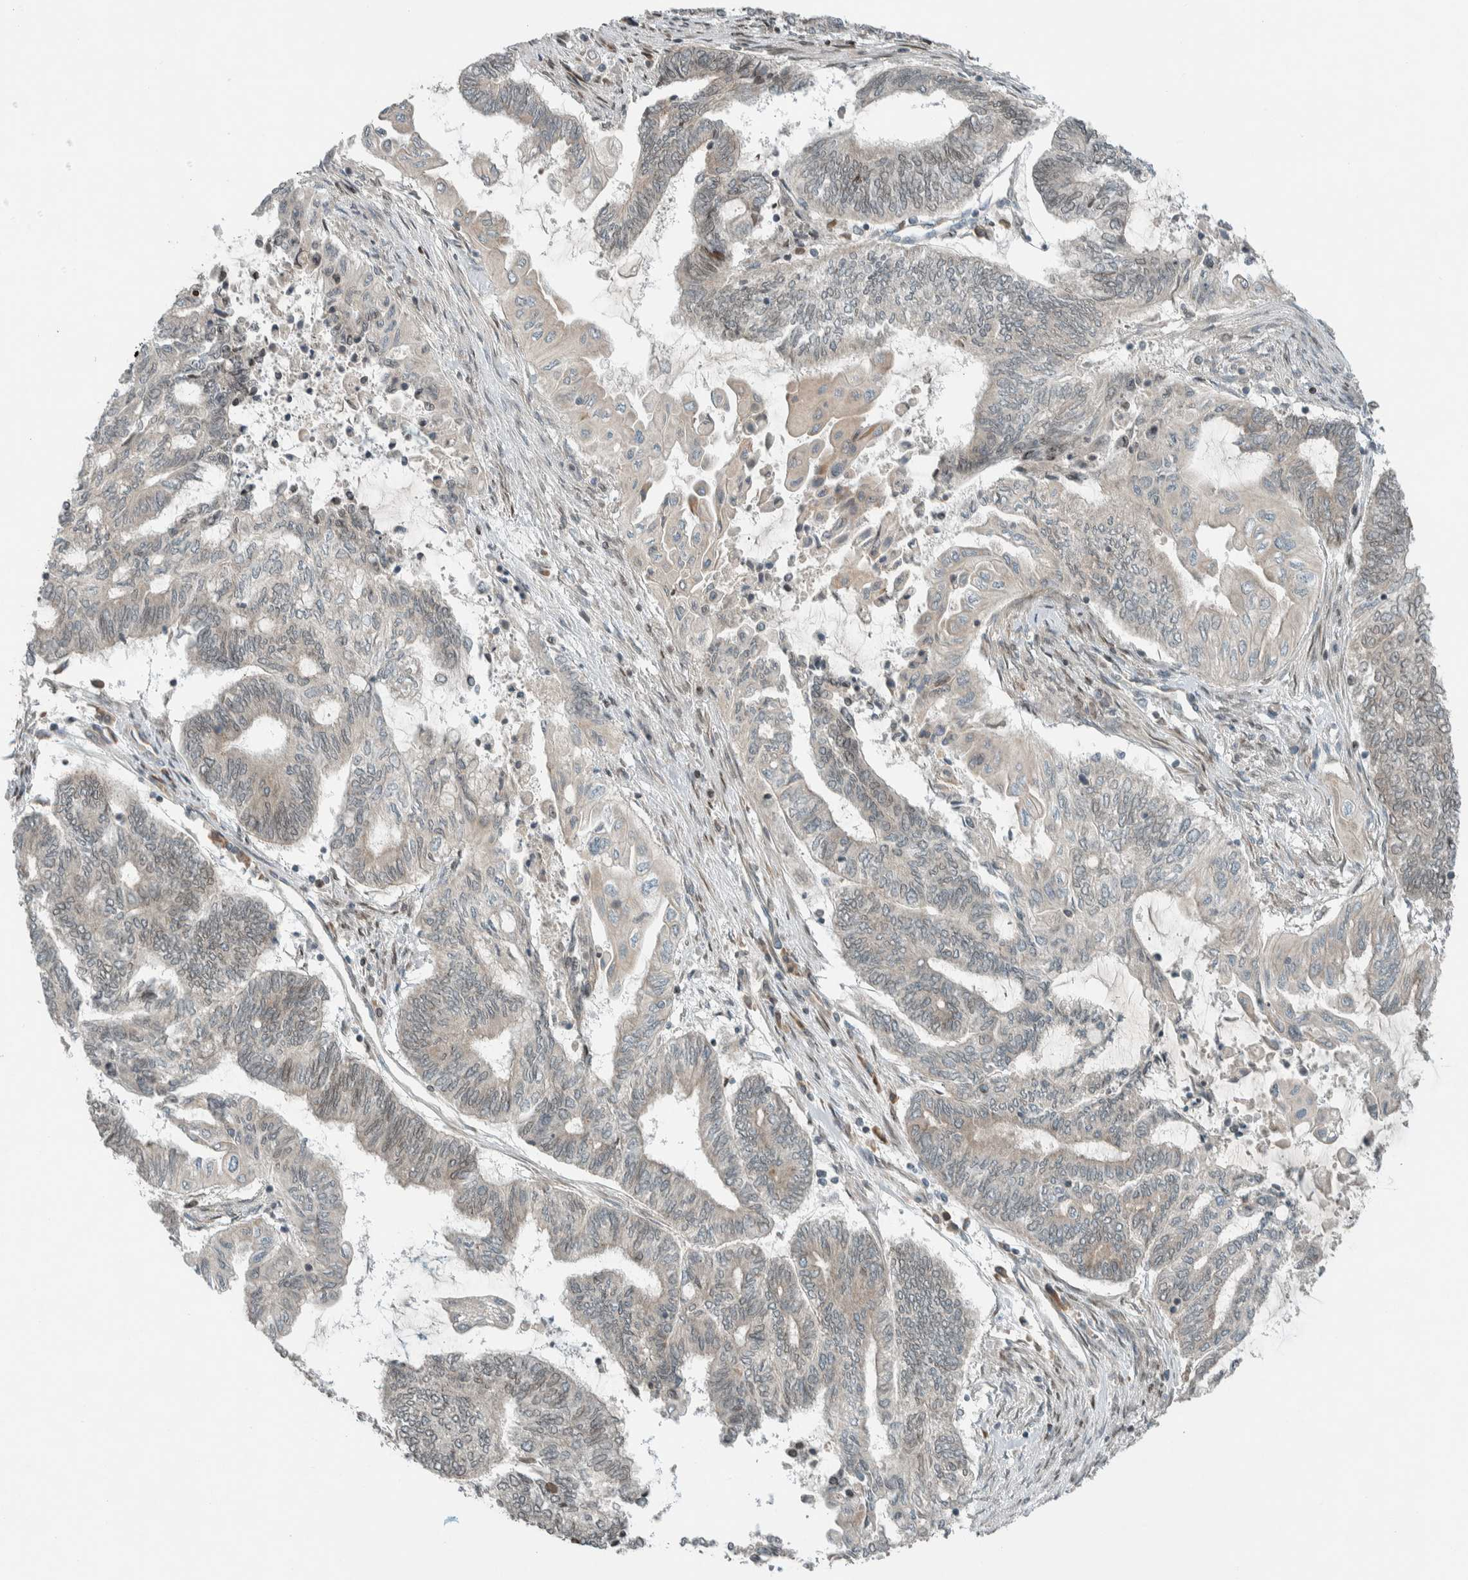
{"staining": {"intensity": "negative", "quantity": "none", "location": "none"}, "tissue": "endometrial cancer", "cell_type": "Tumor cells", "image_type": "cancer", "snomed": [{"axis": "morphology", "description": "Adenocarcinoma, NOS"}, {"axis": "topography", "description": "Uterus"}, {"axis": "topography", "description": "Endometrium"}], "caption": "Adenocarcinoma (endometrial) was stained to show a protein in brown. There is no significant staining in tumor cells. Nuclei are stained in blue.", "gene": "SEL1L", "patient": {"sex": "female", "age": 70}}